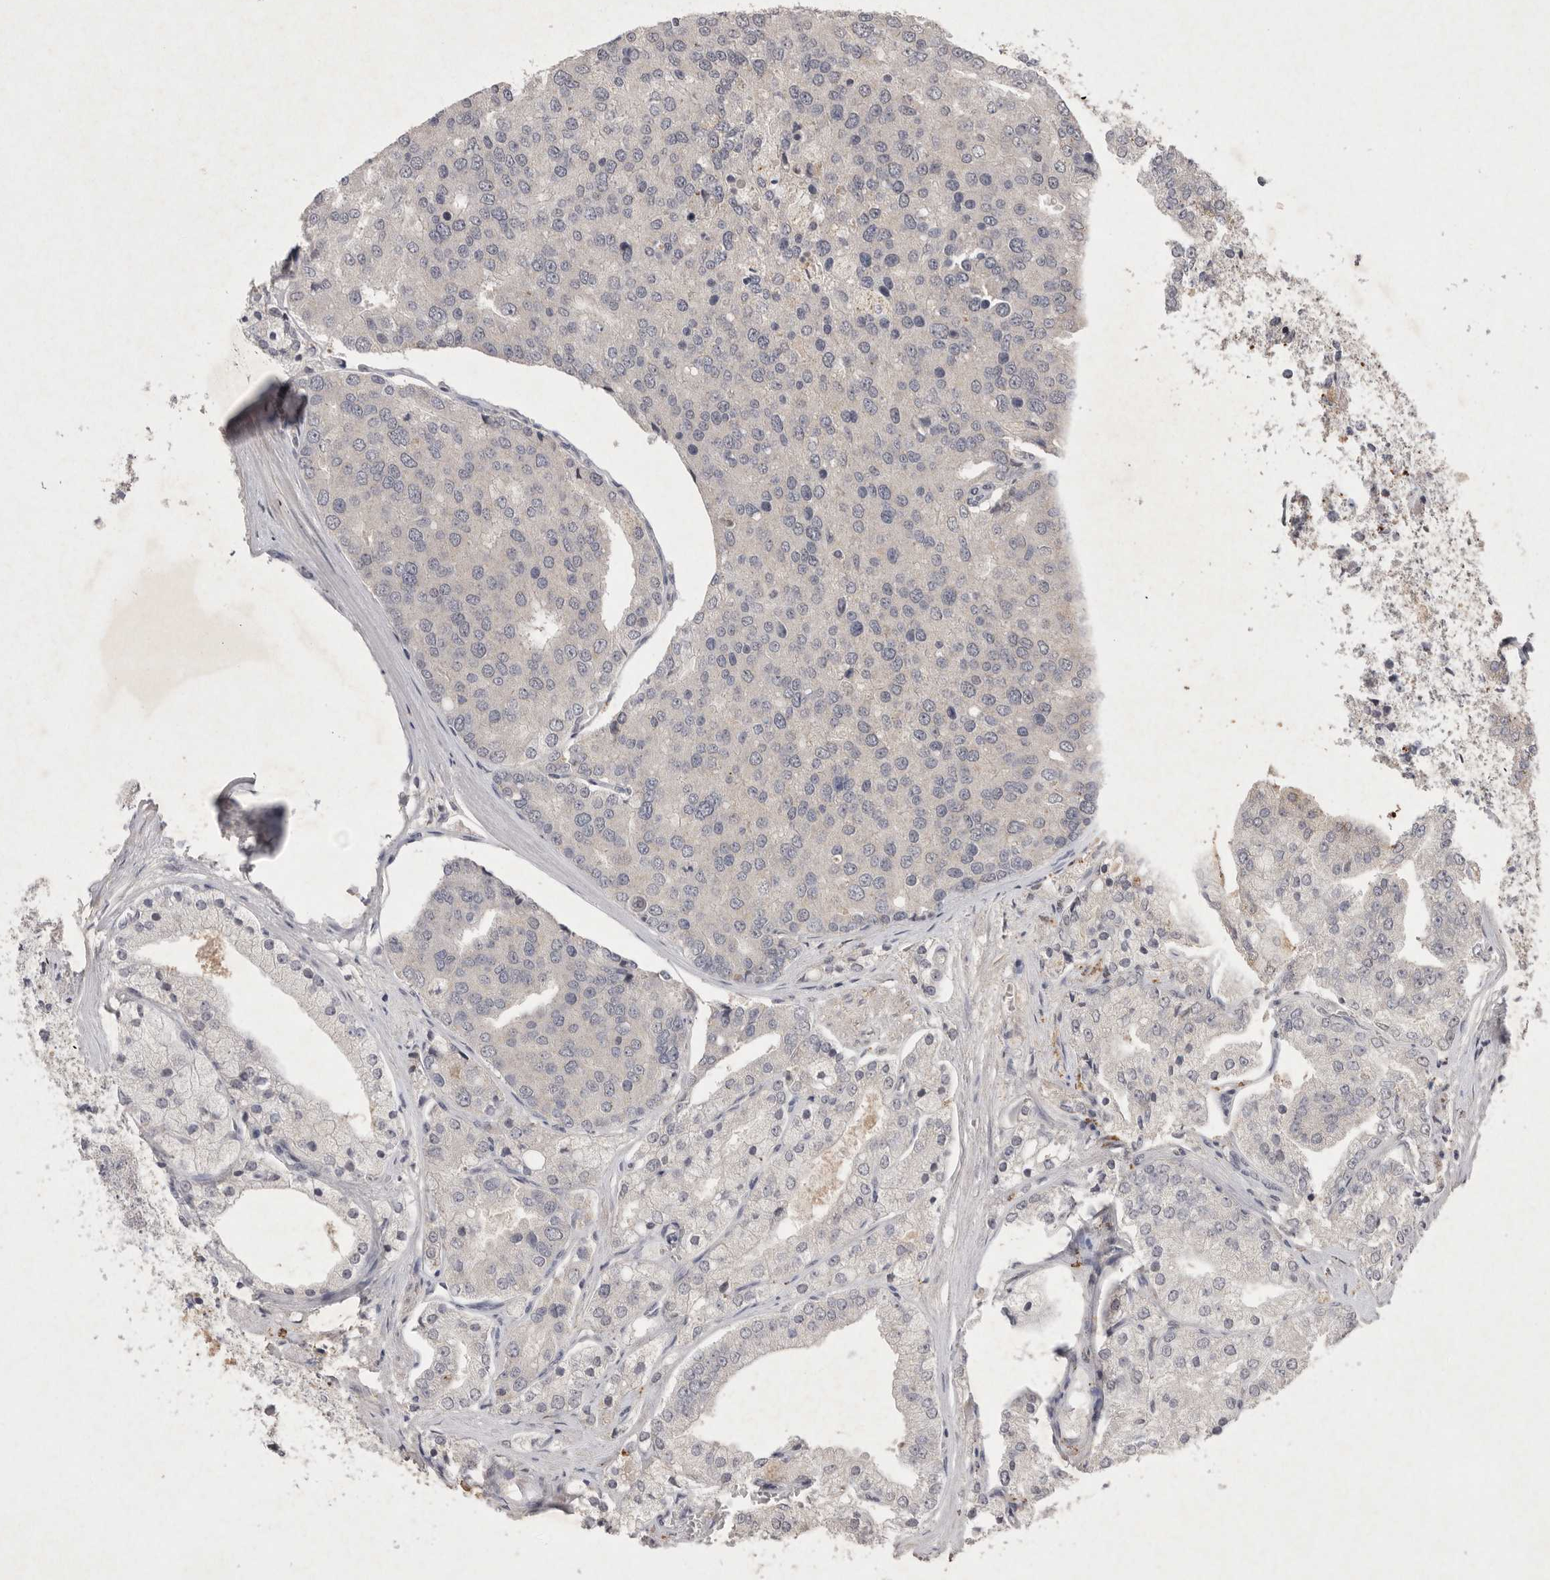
{"staining": {"intensity": "negative", "quantity": "none", "location": "none"}, "tissue": "prostate cancer", "cell_type": "Tumor cells", "image_type": "cancer", "snomed": [{"axis": "morphology", "description": "Adenocarcinoma, High grade"}, {"axis": "topography", "description": "Prostate"}], "caption": "This is an IHC histopathology image of prostate adenocarcinoma (high-grade). There is no expression in tumor cells.", "gene": "APLNR", "patient": {"sex": "male", "age": 50}}